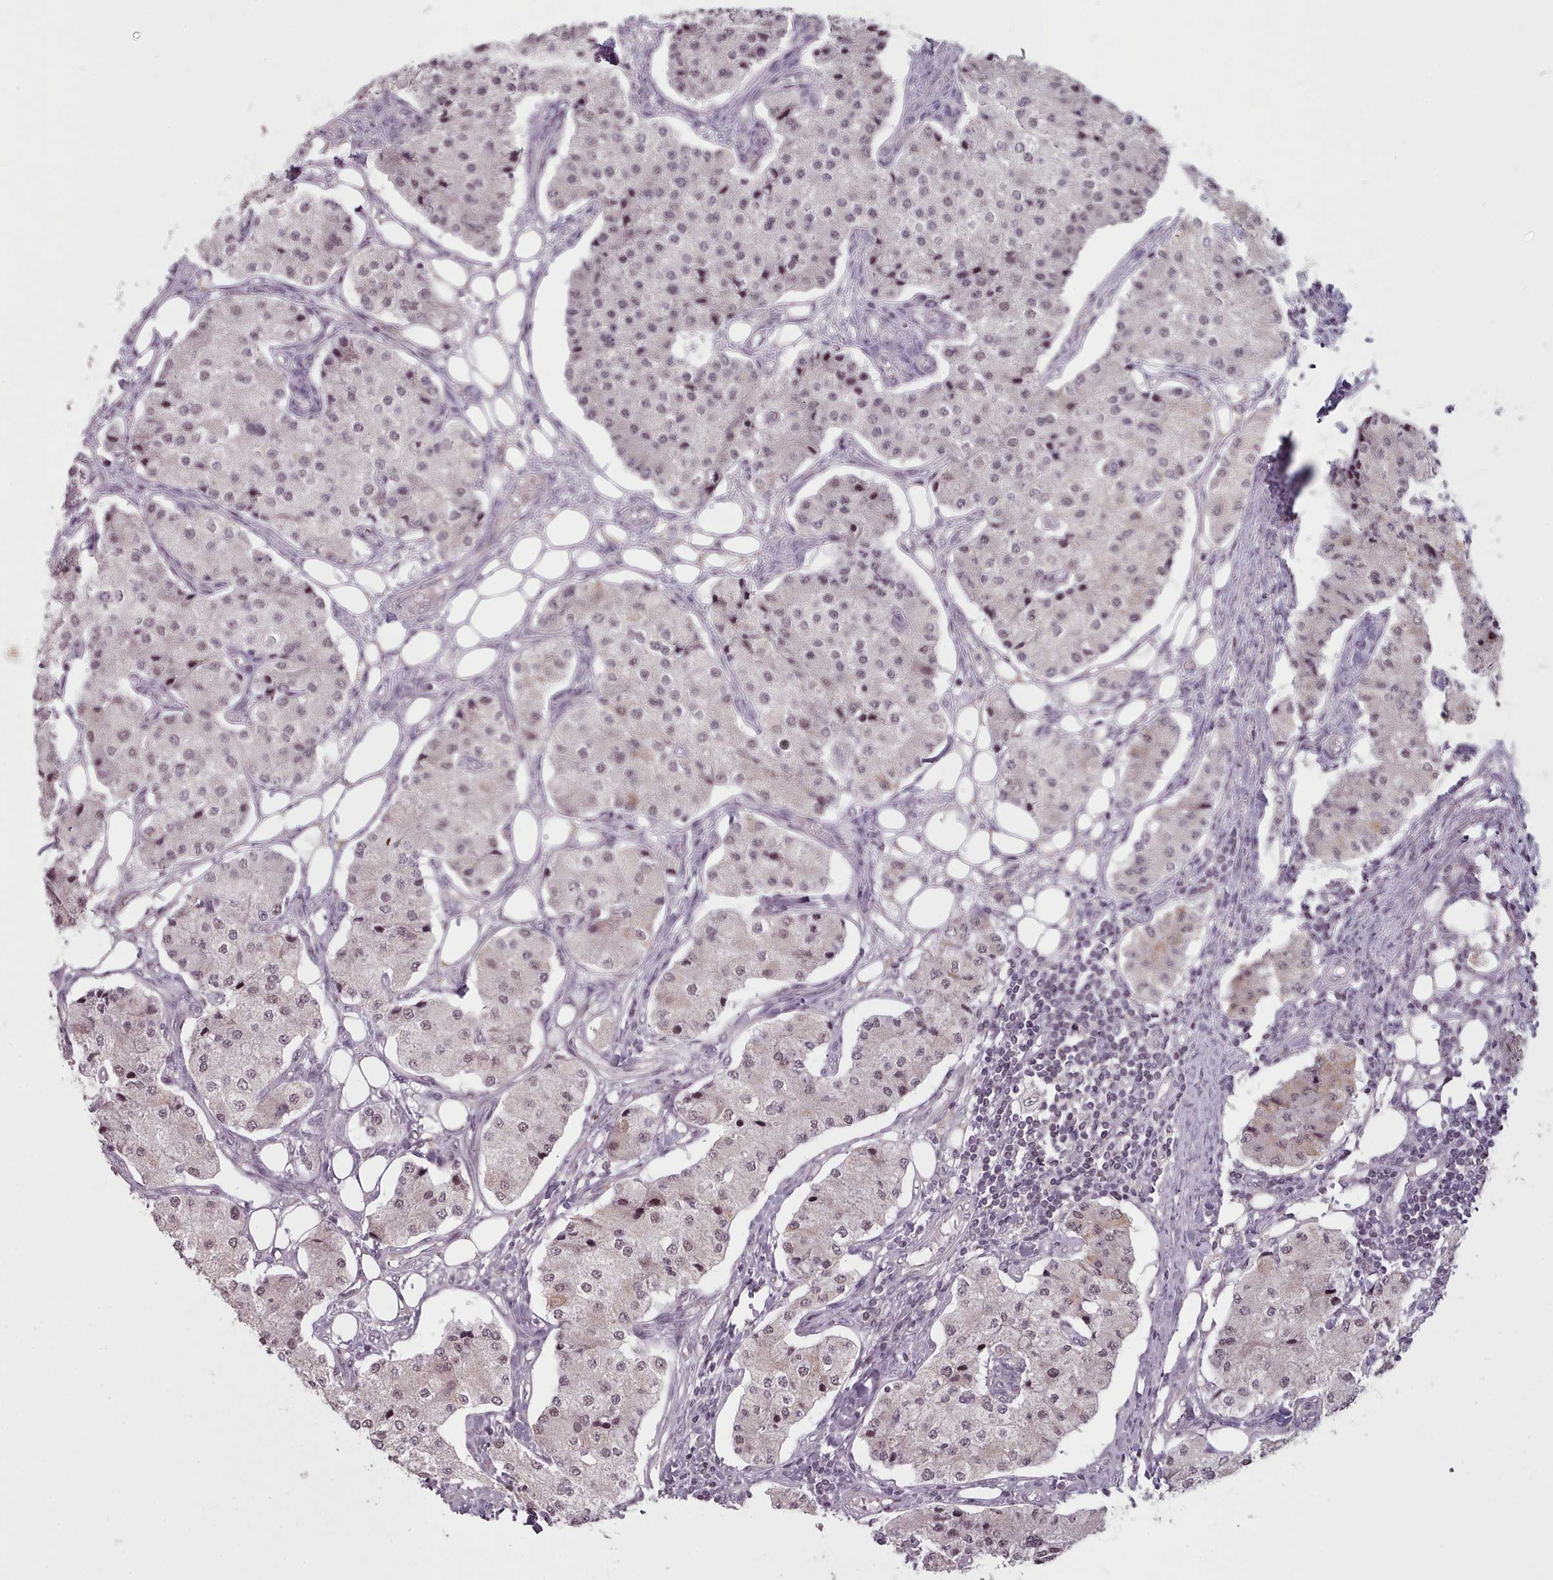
{"staining": {"intensity": "weak", "quantity": "25%-75%", "location": "nuclear"}, "tissue": "carcinoid", "cell_type": "Tumor cells", "image_type": "cancer", "snomed": [{"axis": "morphology", "description": "Carcinoid, malignant, NOS"}, {"axis": "topography", "description": "Colon"}], "caption": "Immunohistochemistry of human carcinoid exhibits low levels of weak nuclear staining in approximately 25%-75% of tumor cells.", "gene": "SRSF9", "patient": {"sex": "female", "age": 52}}